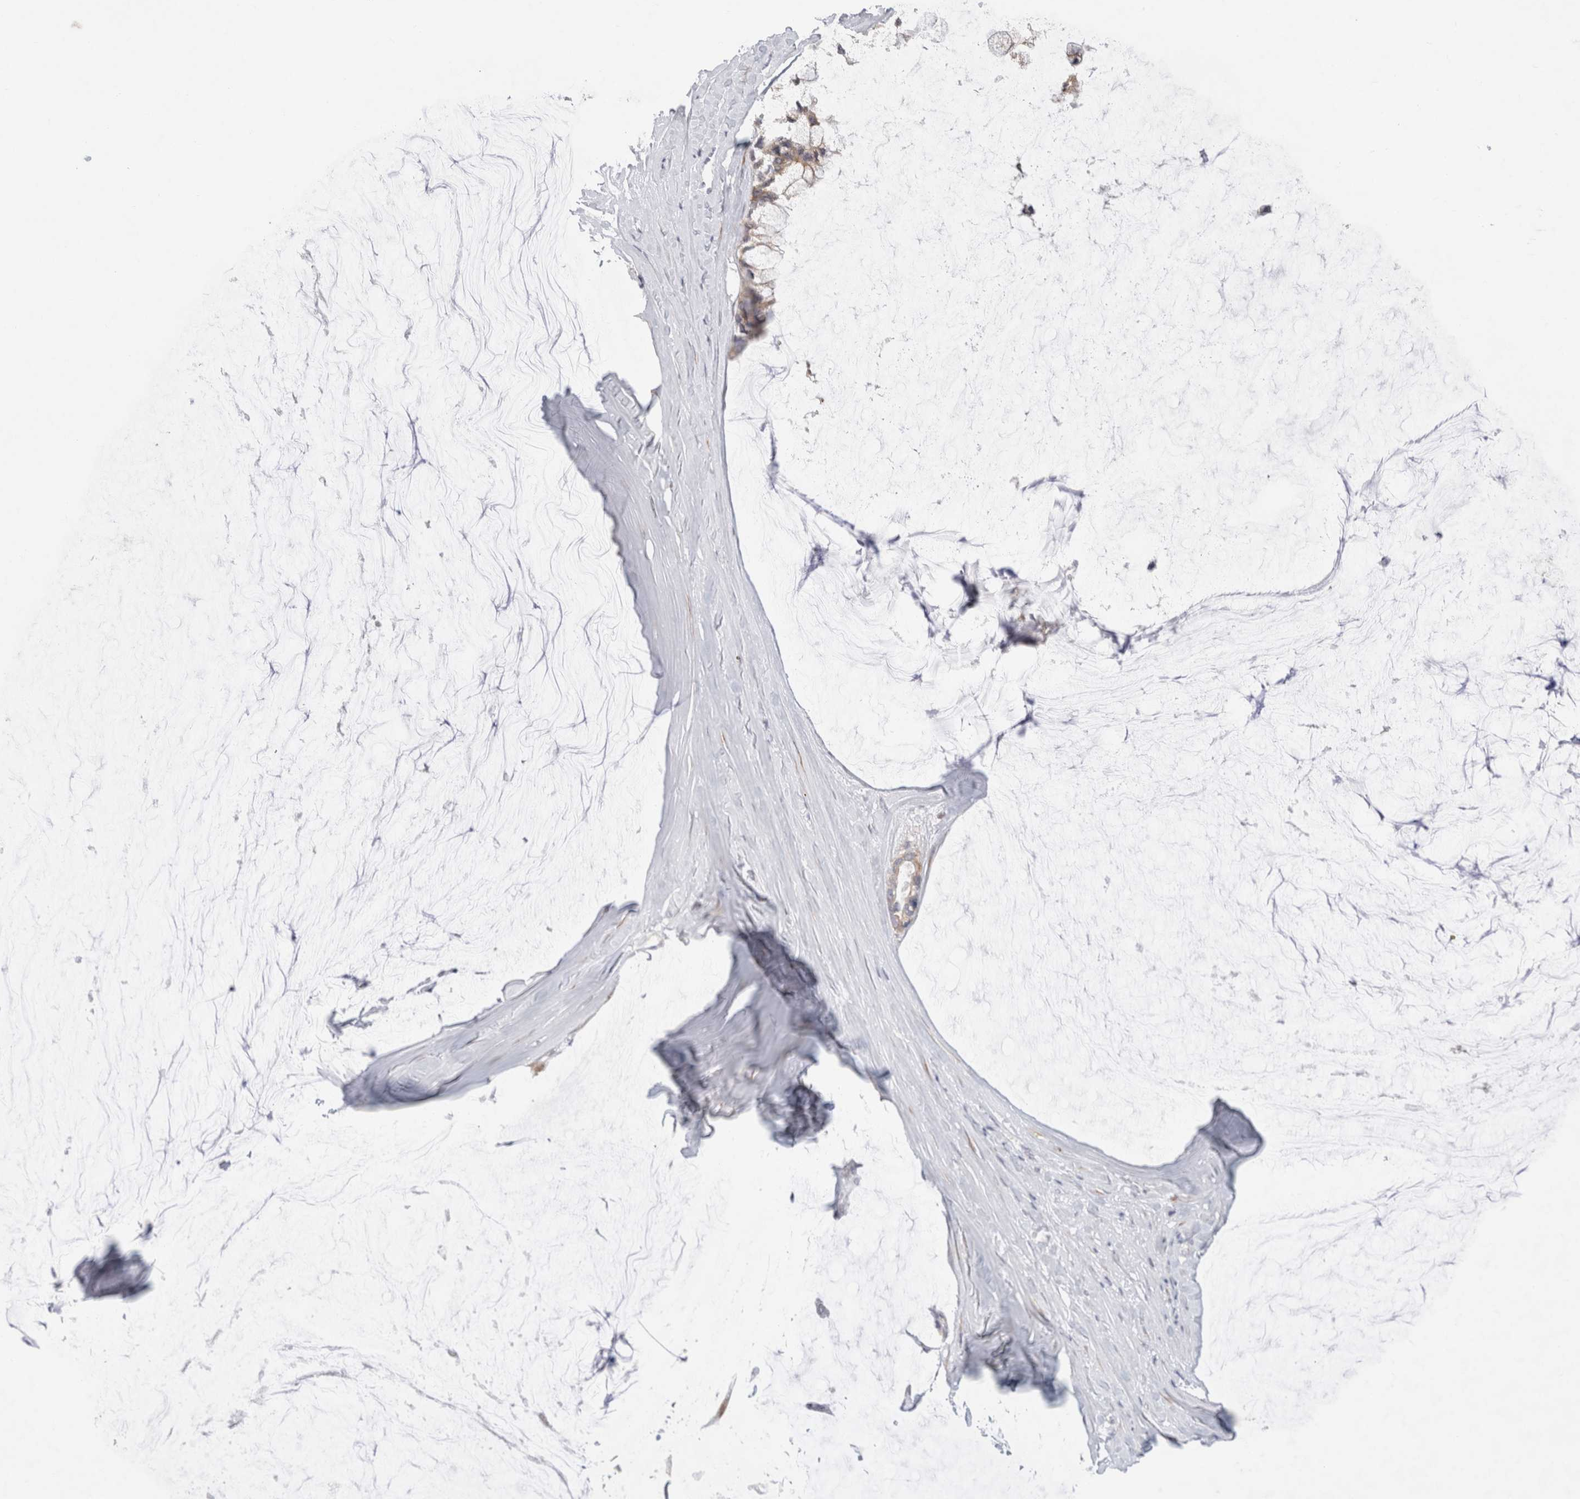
{"staining": {"intensity": "weak", "quantity": "<25%", "location": "cytoplasmic/membranous"}, "tissue": "ovarian cancer", "cell_type": "Tumor cells", "image_type": "cancer", "snomed": [{"axis": "morphology", "description": "Cystadenocarcinoma, mucinous, NOS"}, {"axis": "topography", "description": "Ovary"}], "caption": "A photomicrograph of ovarian cancer stained for a protein exhibits no brown staining in tumor cells. The staining is performed using DAB brown chromogen with nuclei counter-stained in using hematoxylin.", "gene": "TRMT1L", "patient": {"sex": "female", "age": 39}}